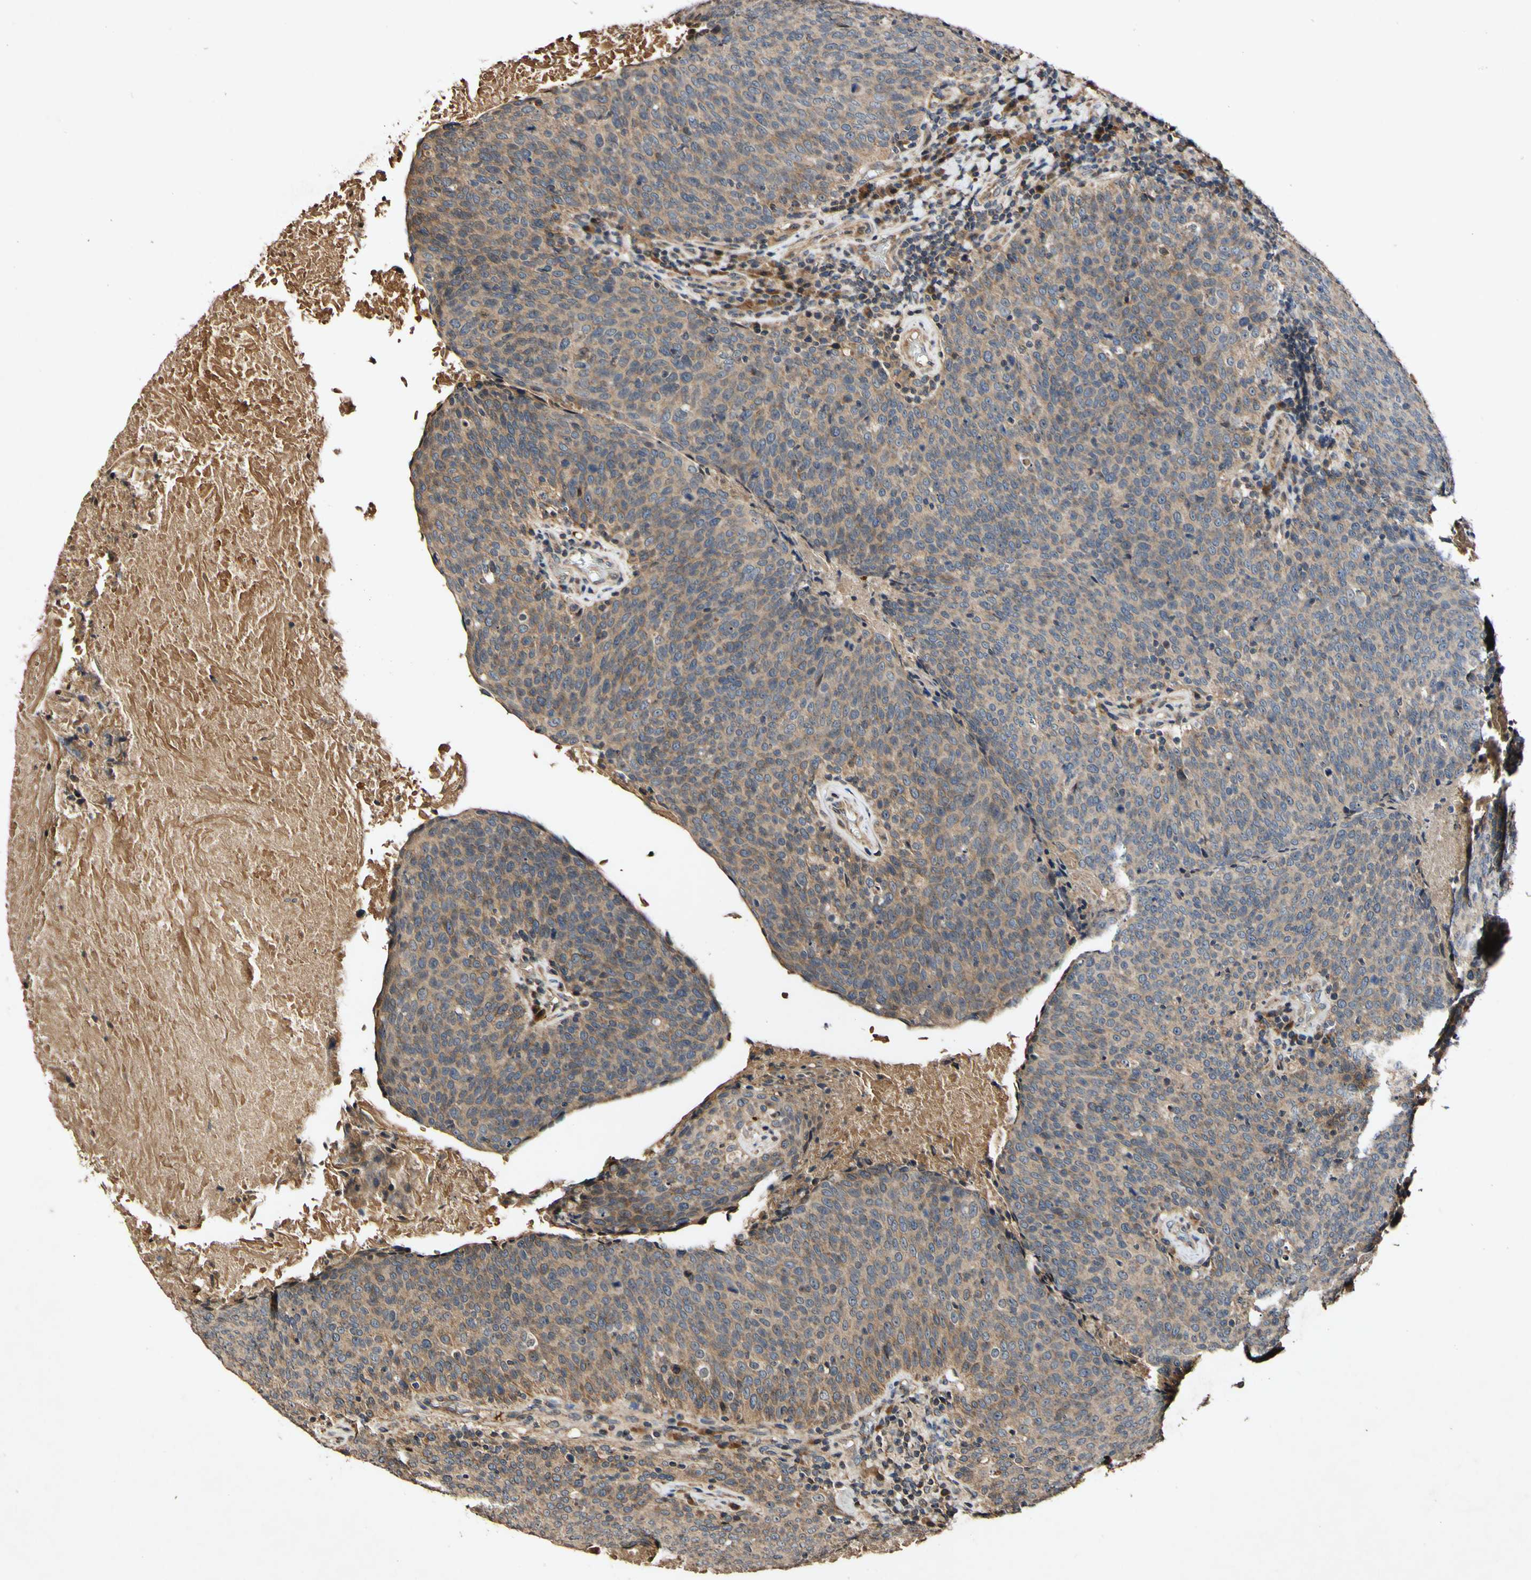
{"staining": {"intensity": "moderate", "quantity": ">75%", "location": "cytoplasmic/membranous"}, "tissue": "head and neck cancer", "cell_type": "Tumor cells", "image_type": "cancer", "snomed": [{"axis": "morphology", "description": "Squamous cell carcinoma, NOS"}, {"axis": "morphology", "description": "Squamous cell carcinoma, metastatic, NOS"}, {"axis": "topography", "description": "Lymph node"}, {"axis": "topography", "description": "Head-Neck"}], "caption": "An image showing moderate cytoplasmic/membranous expression in approximately >75% of tumor cells in metastatic squamous cell carcinoma (head and neck), as visualized by brown immunohistochemical staining.", "gene": "PLAT", "patient": {"sex": "male", "age": 62}}